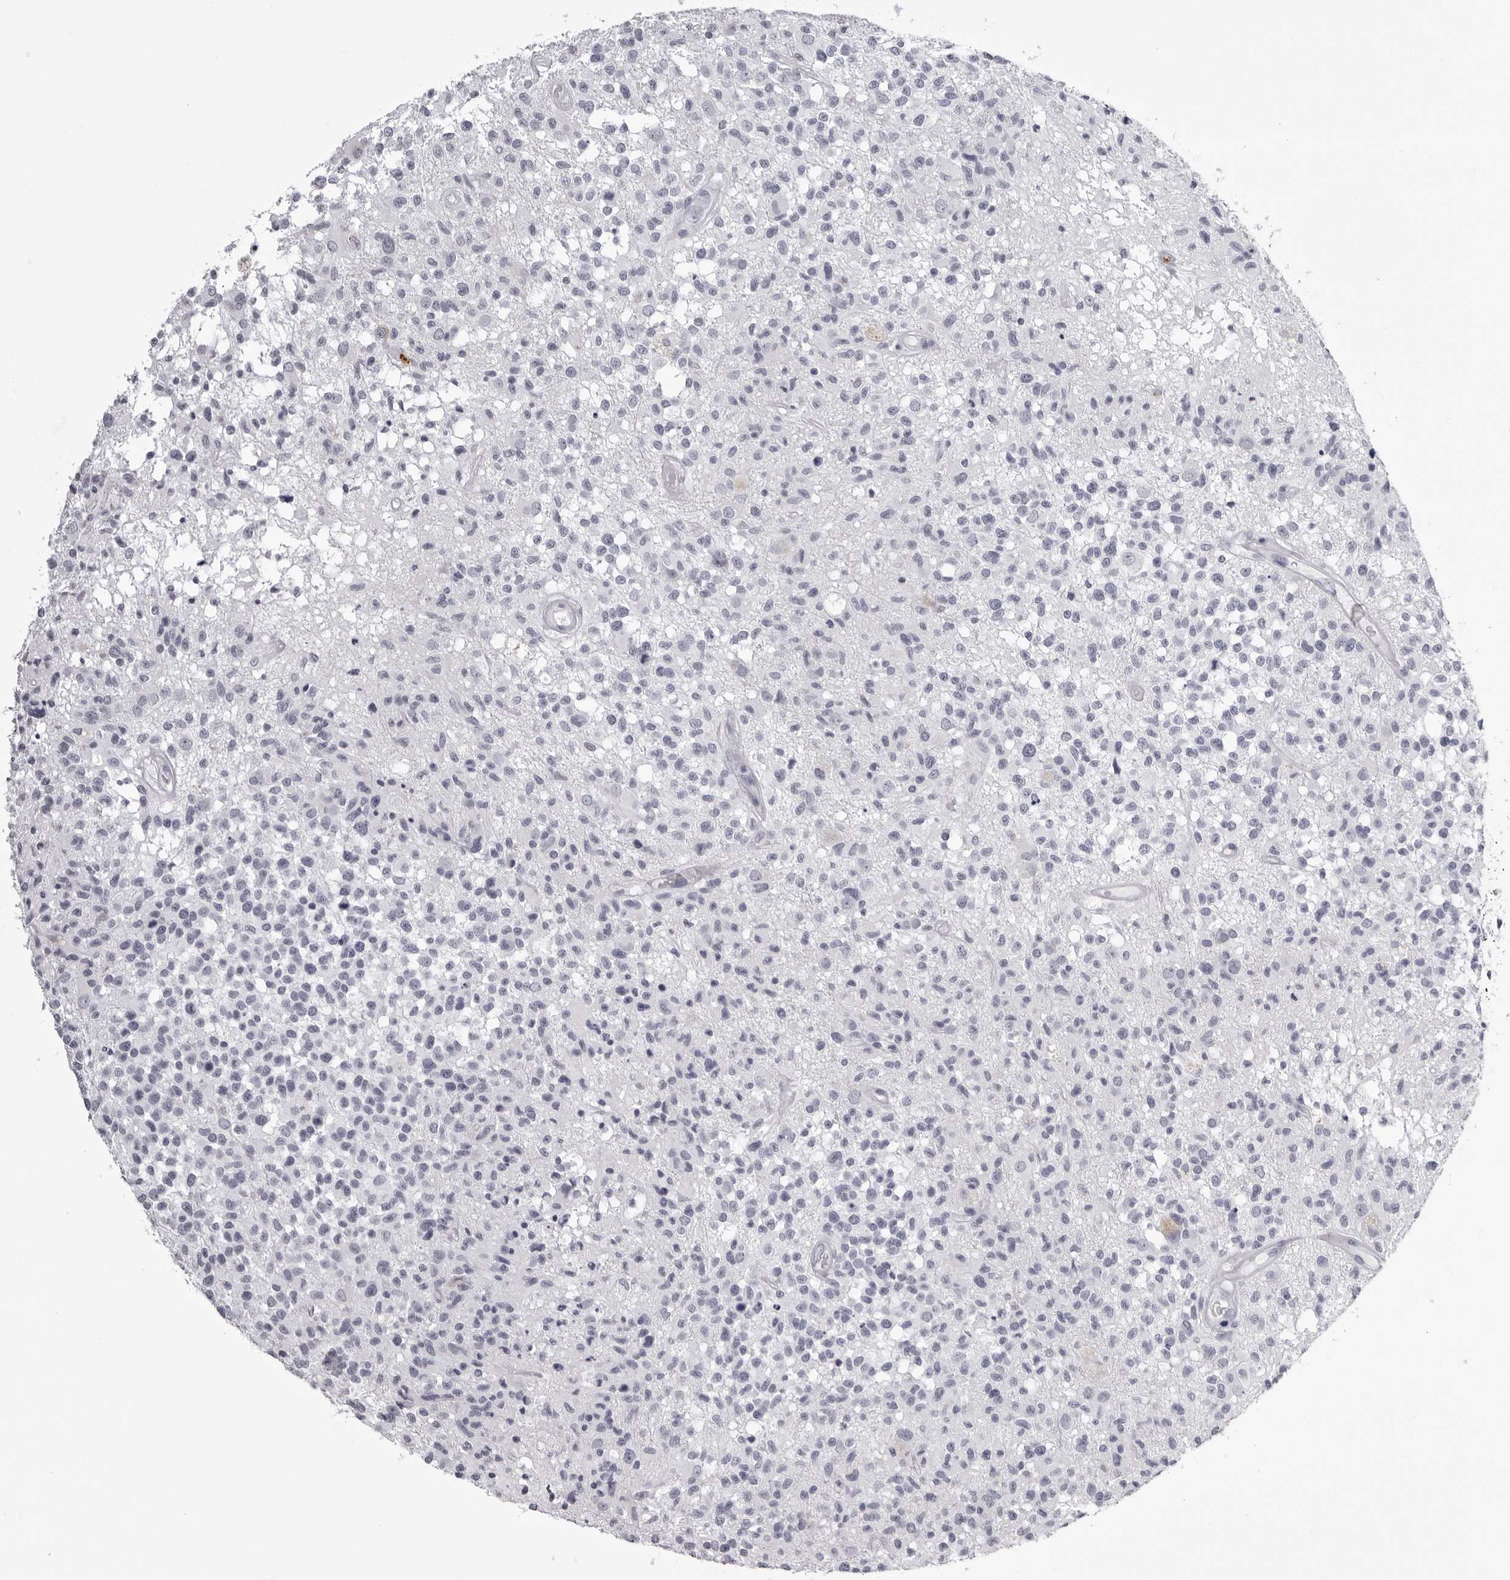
{"staining": {"intensity": "negative", "quantity": "none", "location": "none"}, "tissue": "glioma", "cell_type": "Tumor cells", "image_type": "cancer", "snomed": [{"axis": "morphology", "description": "Glioma, malignant, High grade"}, {"axis": "morphology", "description": "Glioblastoma, NOS"}, {"axis": "topography", "description": "Brain"}], "caption": "The micrograph reveals no staining of tumor cells in glioma.", "gene": "CST1", "patient": {"sex": "male", "age": 60}}